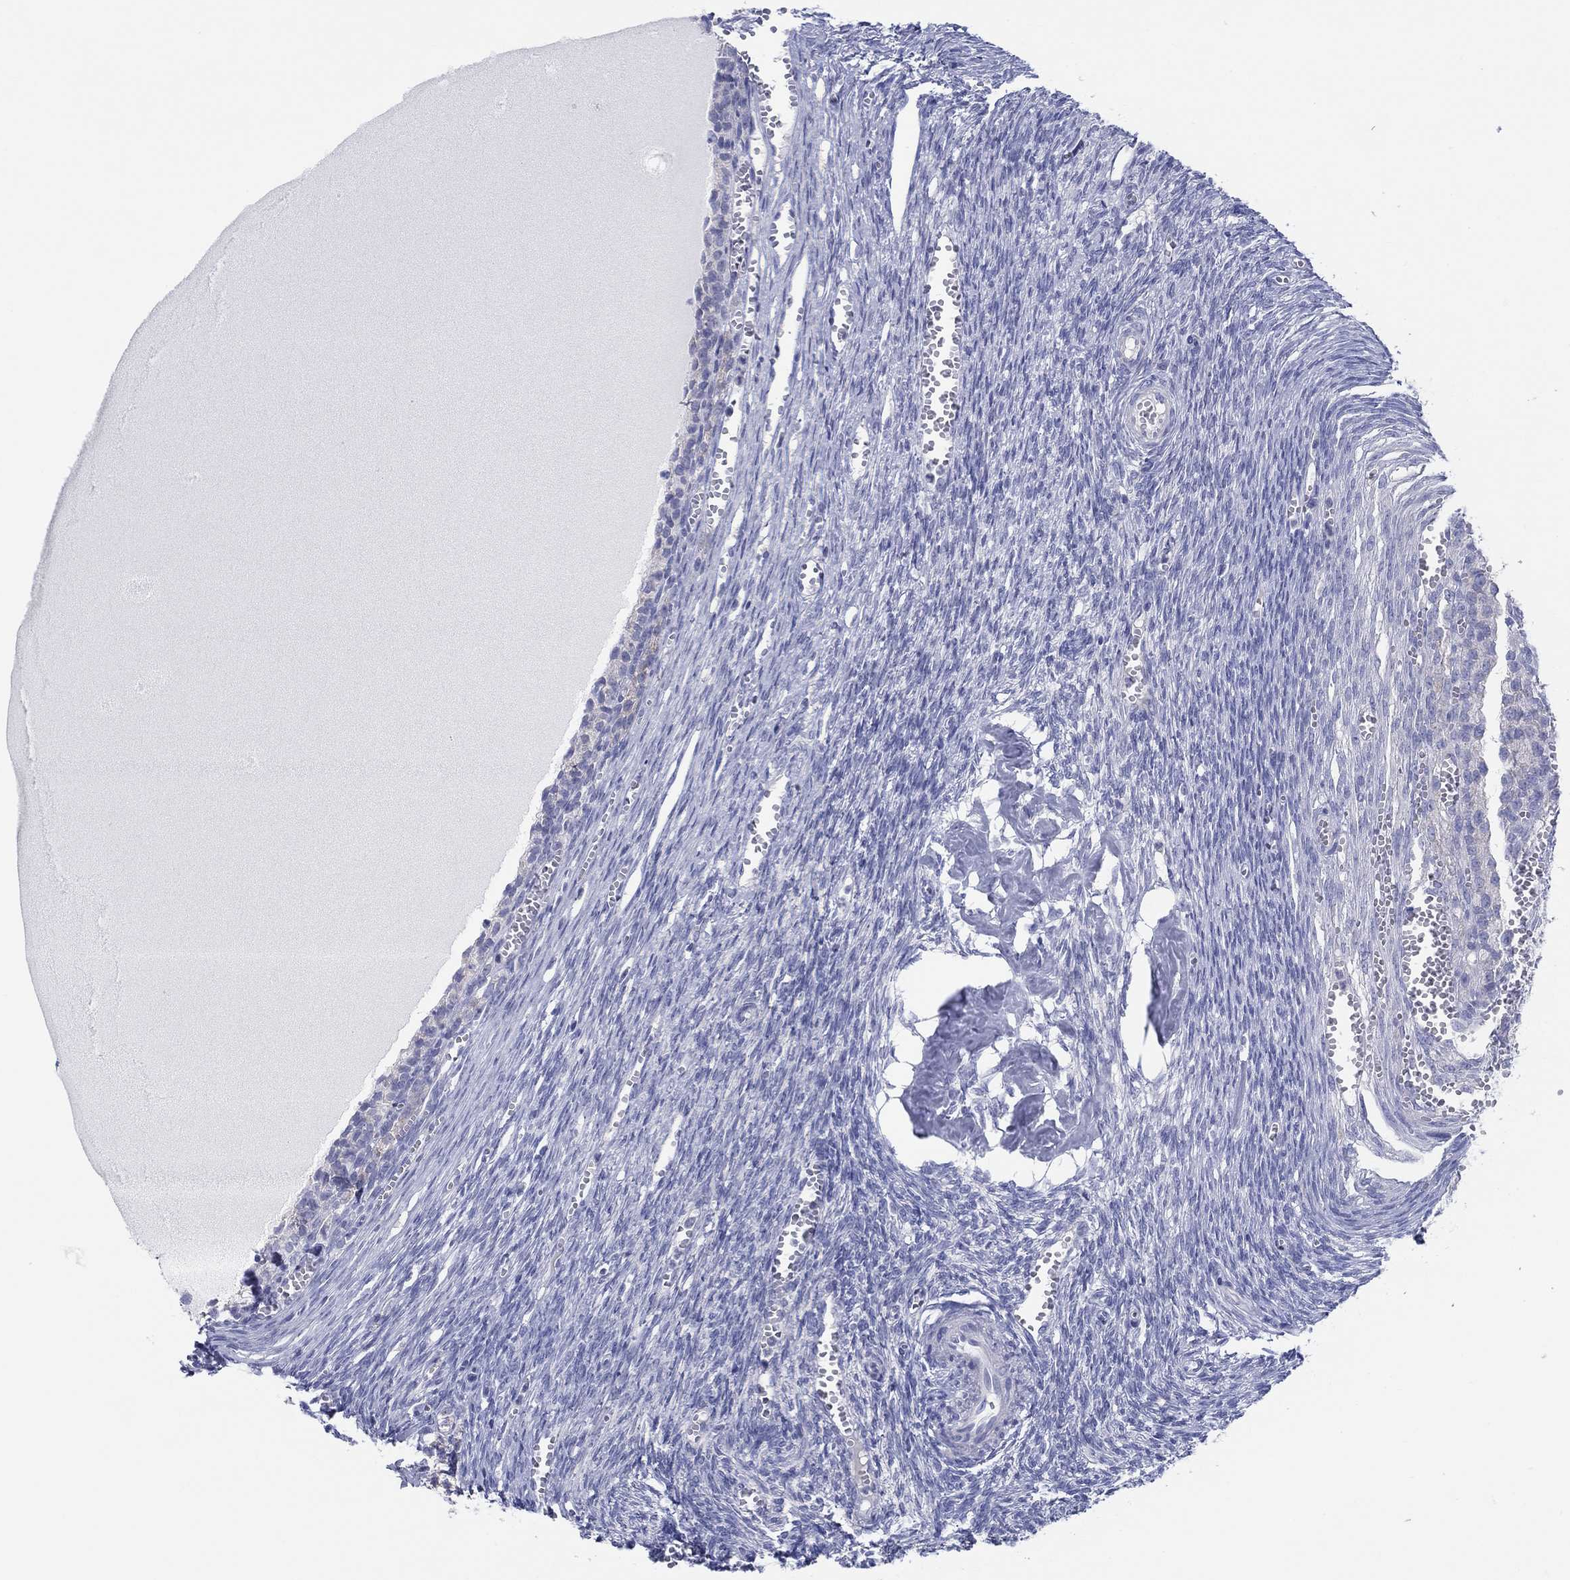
{"staining": {"intensity": "negative", "quantity": "none", "location": "none"}, "tissue": "ovary", "cell_type": "Follicle cells", "image_type": "normal", "snomed": [{"axis": "morphology", "description": "Normal tissue, NOS"}, {"axis": "topography", "description": "Ovary"}], "caption": "Histopathology image shows no protein staining in follicle cells of unremarkable ovary.", "gene": "HAPLN4", "patient": {"sex": "female", "age": 43}}